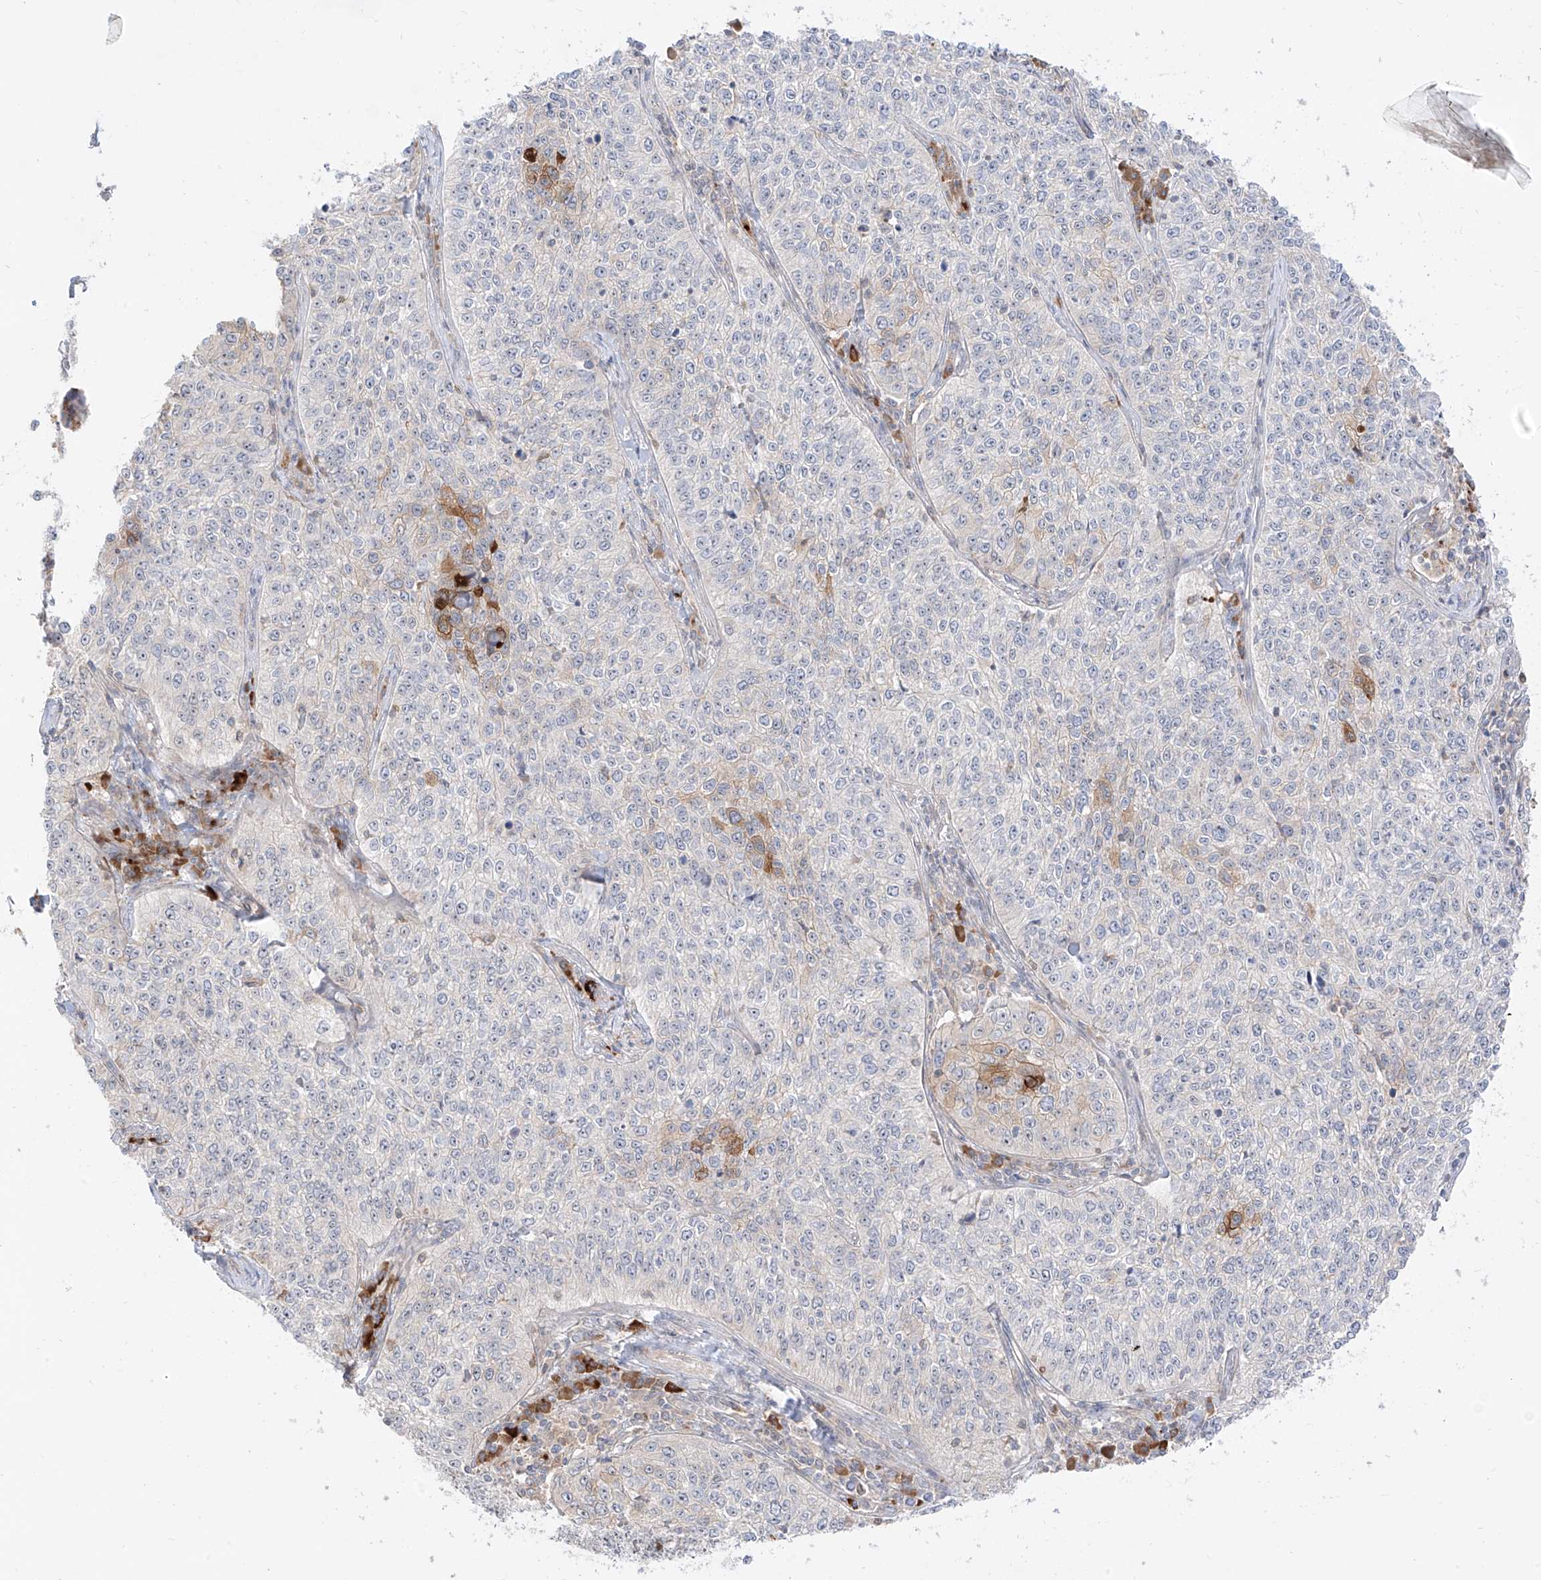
{"staining": {"intensity": "moderate", "quantity": "<25%", "location": "cytoplasmic/membranous"}, "tissue": "cervical cancer", "cell_type": "Tumor cells", "image_type": "cancer", "snomed": [{"axis": "morphology", "description": "Squamous cell carcinoma, NOS"}, {"axis": "topography", "description": "Cervix"}], "caption": "Cervical cancer stained for a protein (brown) demonstrates moderate cytoplasmic/membranous positive positivity in about <25% of tumor cells.", "gene": "SYTL3", "patient": {"sex": "female", "age": 35}}